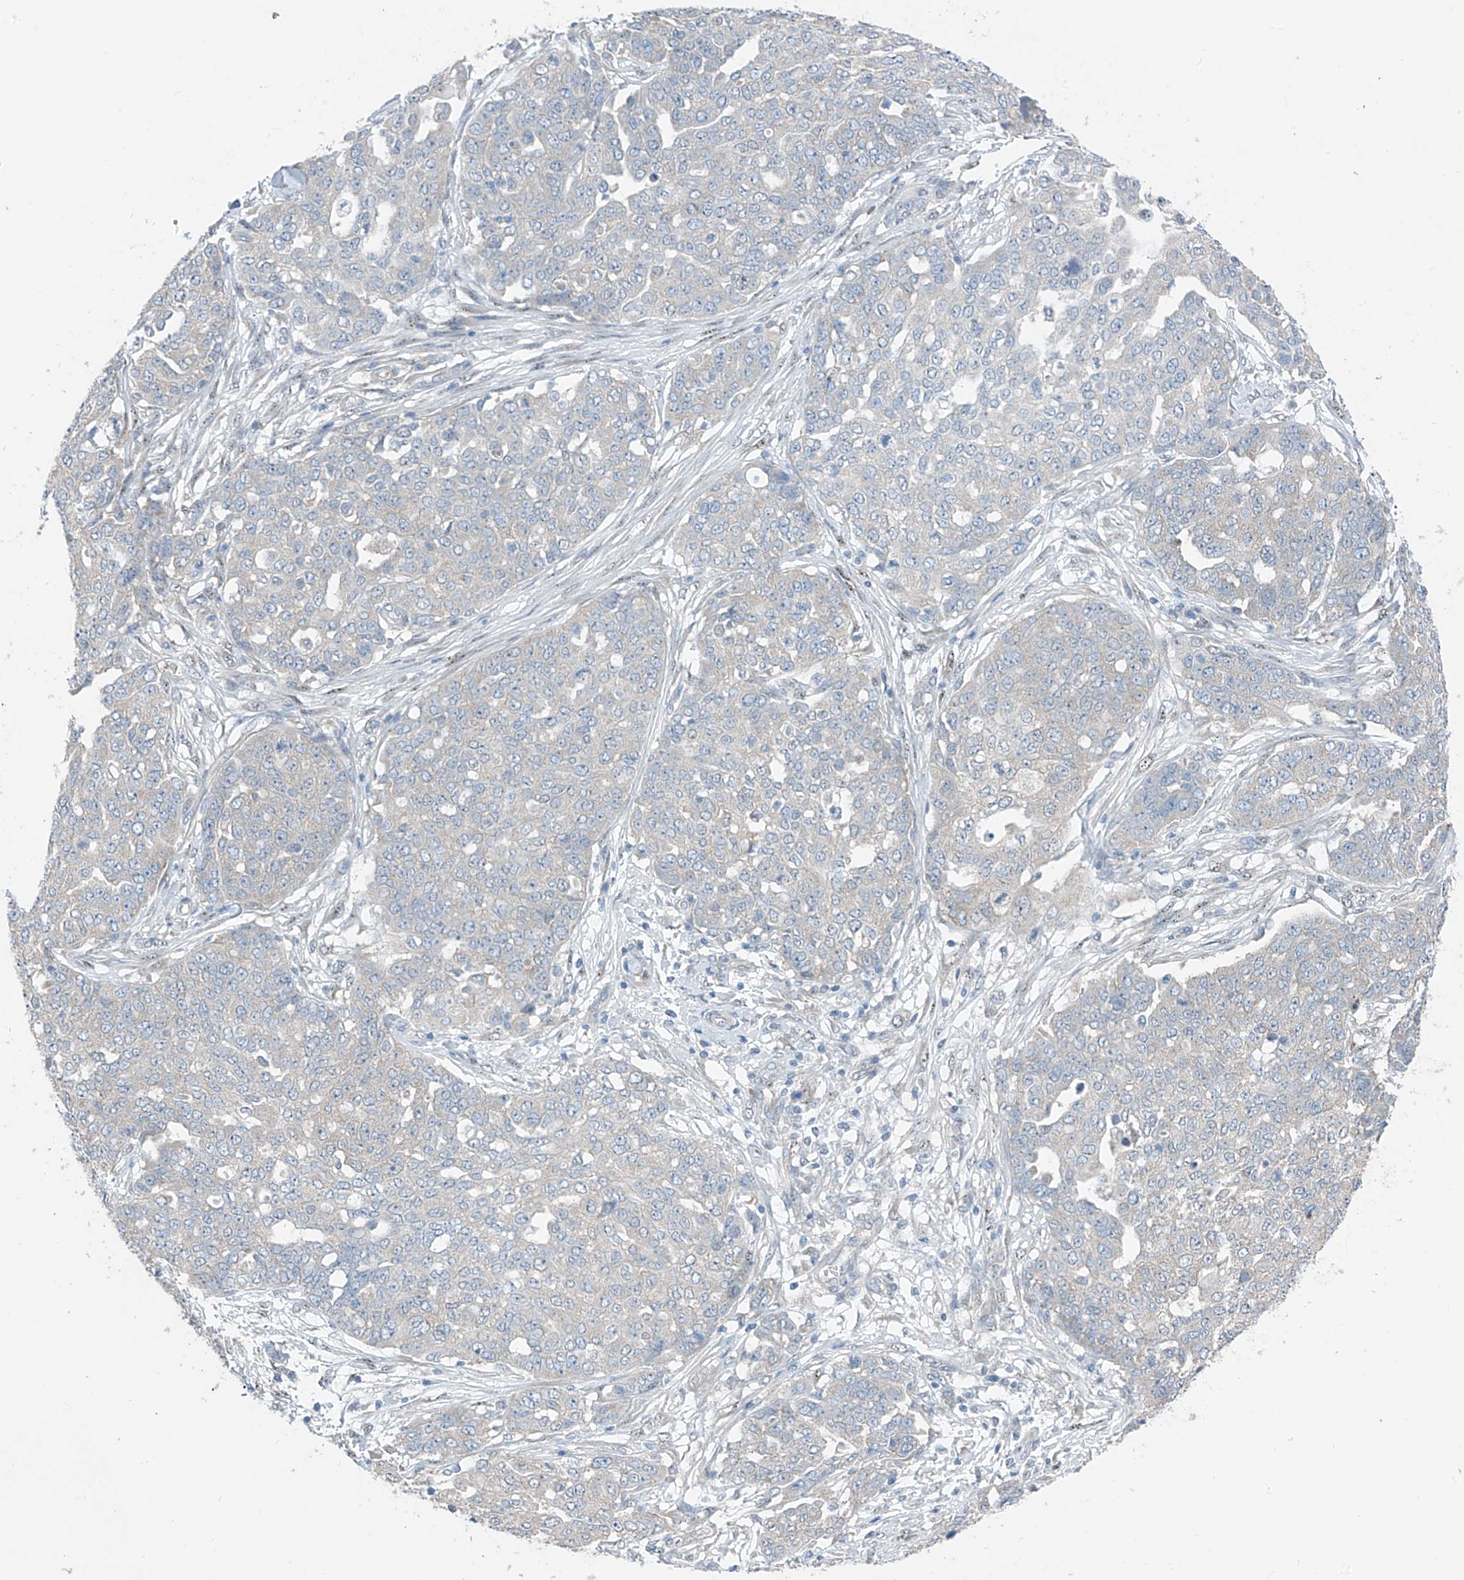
{"staining": {"intensity": "negative", "quantity": "none", "location": "none"}, "tissue": "ovarian cancer", "cell_type": "Tumor cells", "image_type": "cancer", "snomed": [{"axis": "morphology", "description": "Cystadenocarcinoma, serous, NOS"}, {"axis": "topography", "description": "Soft tissue"}, {"axis": "topography", "description": "Ovary"}], "caption": "Tumor cells show no significant protein staining in serous cystadenocarcinoma (ovarian).", "gene": "RPL4", "patient": {"sex": "female", "age": 57}}